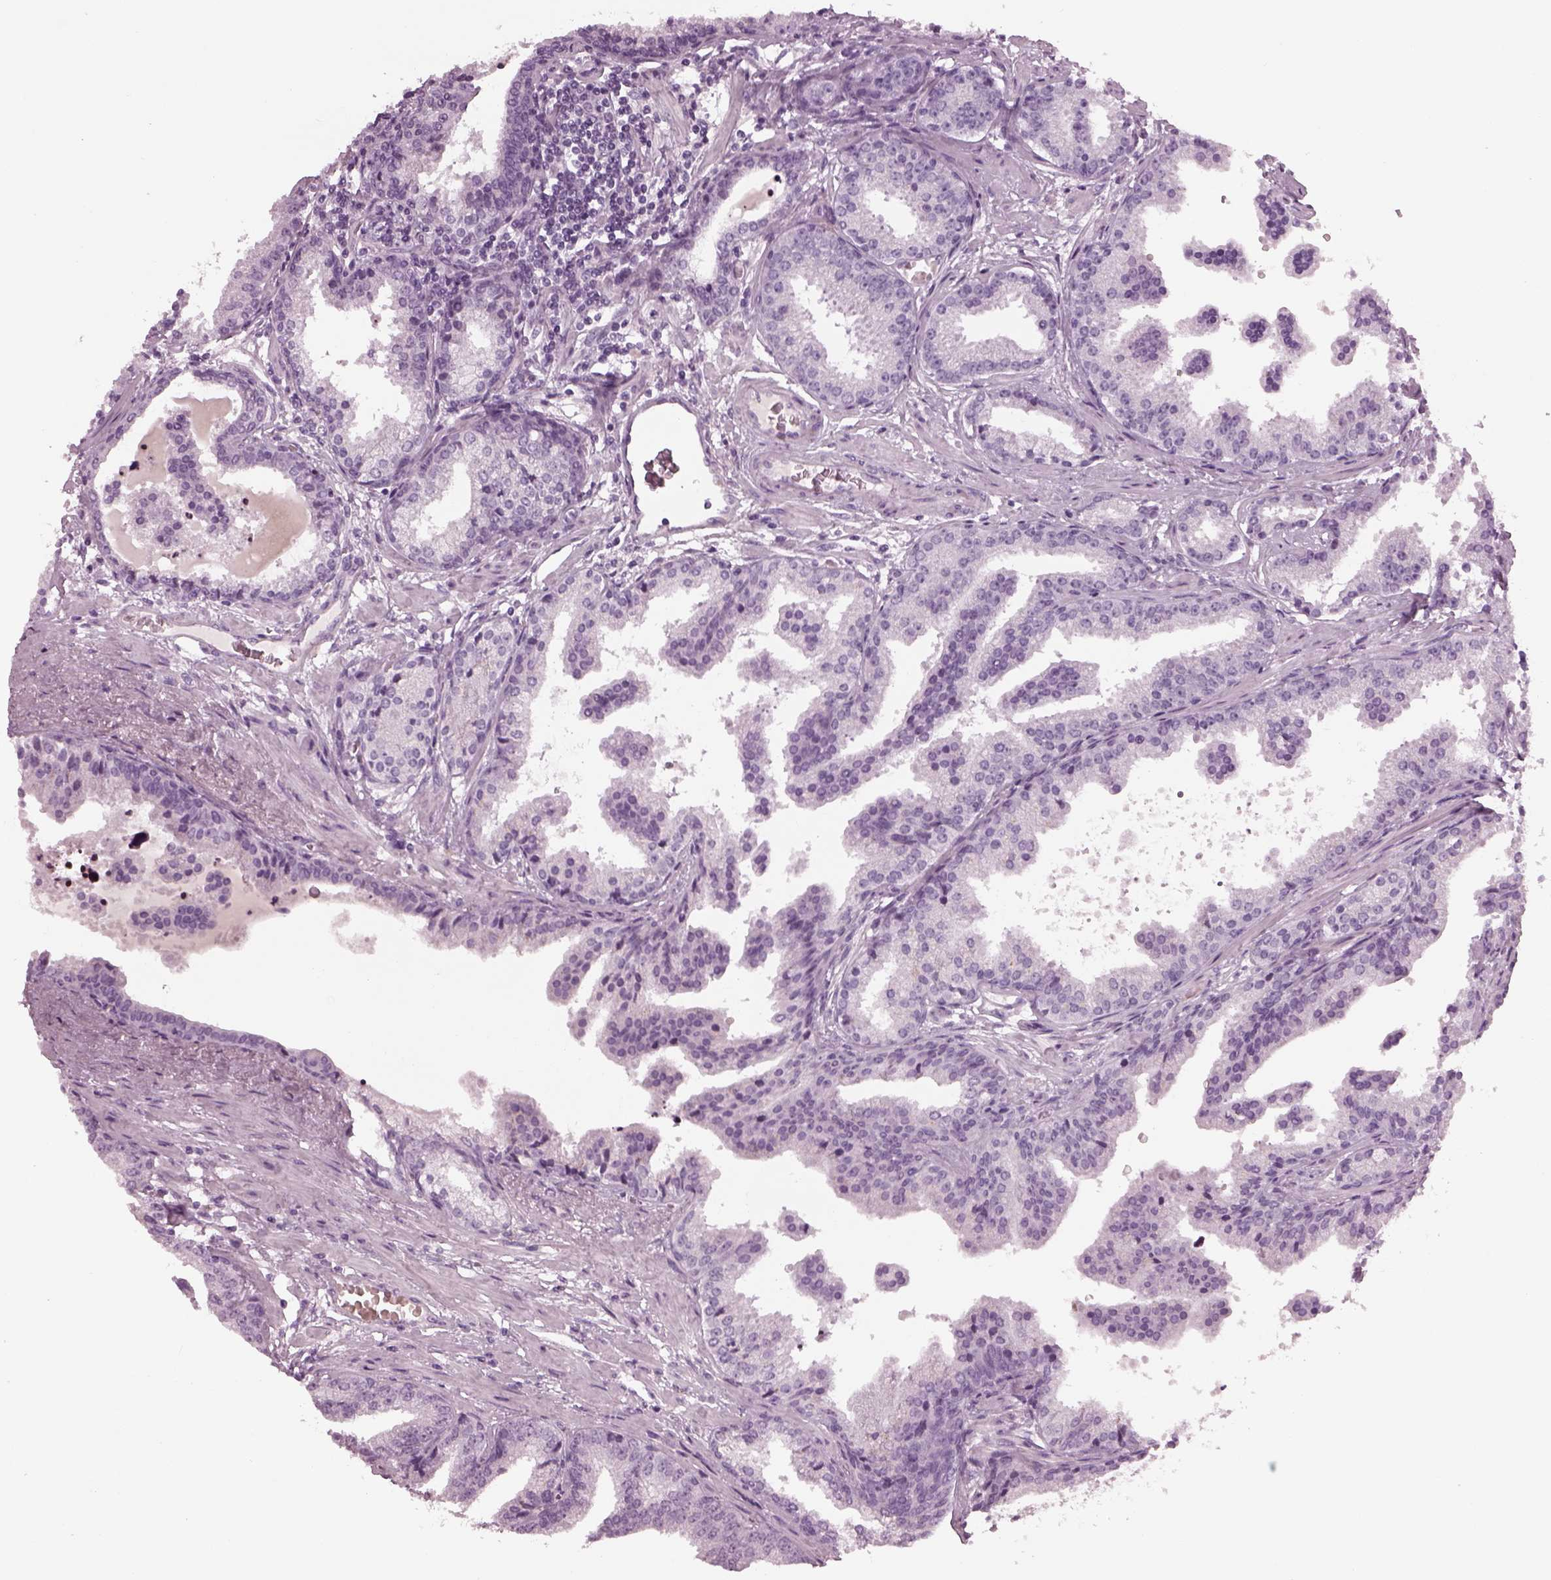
{"staining": {"intensity": "negative", "quantity": "none", "location": "none"}, "tissue": "prostate cancer", "cell_type": "Tumor cells", "image_type": "cancer", "snomed": [{"axis": "morphology", "description": "Adenocarcinoma, NOS"}, {"axis": "topography", "description": "Prostate"}], "caption": "Prostate cancer (adenocarcinoma) was stained to show a protein in brown. There is no significant positivity in tumor cells.", "gene": "DPYSL5", "patient": {"sex": "male", "age": 64}}